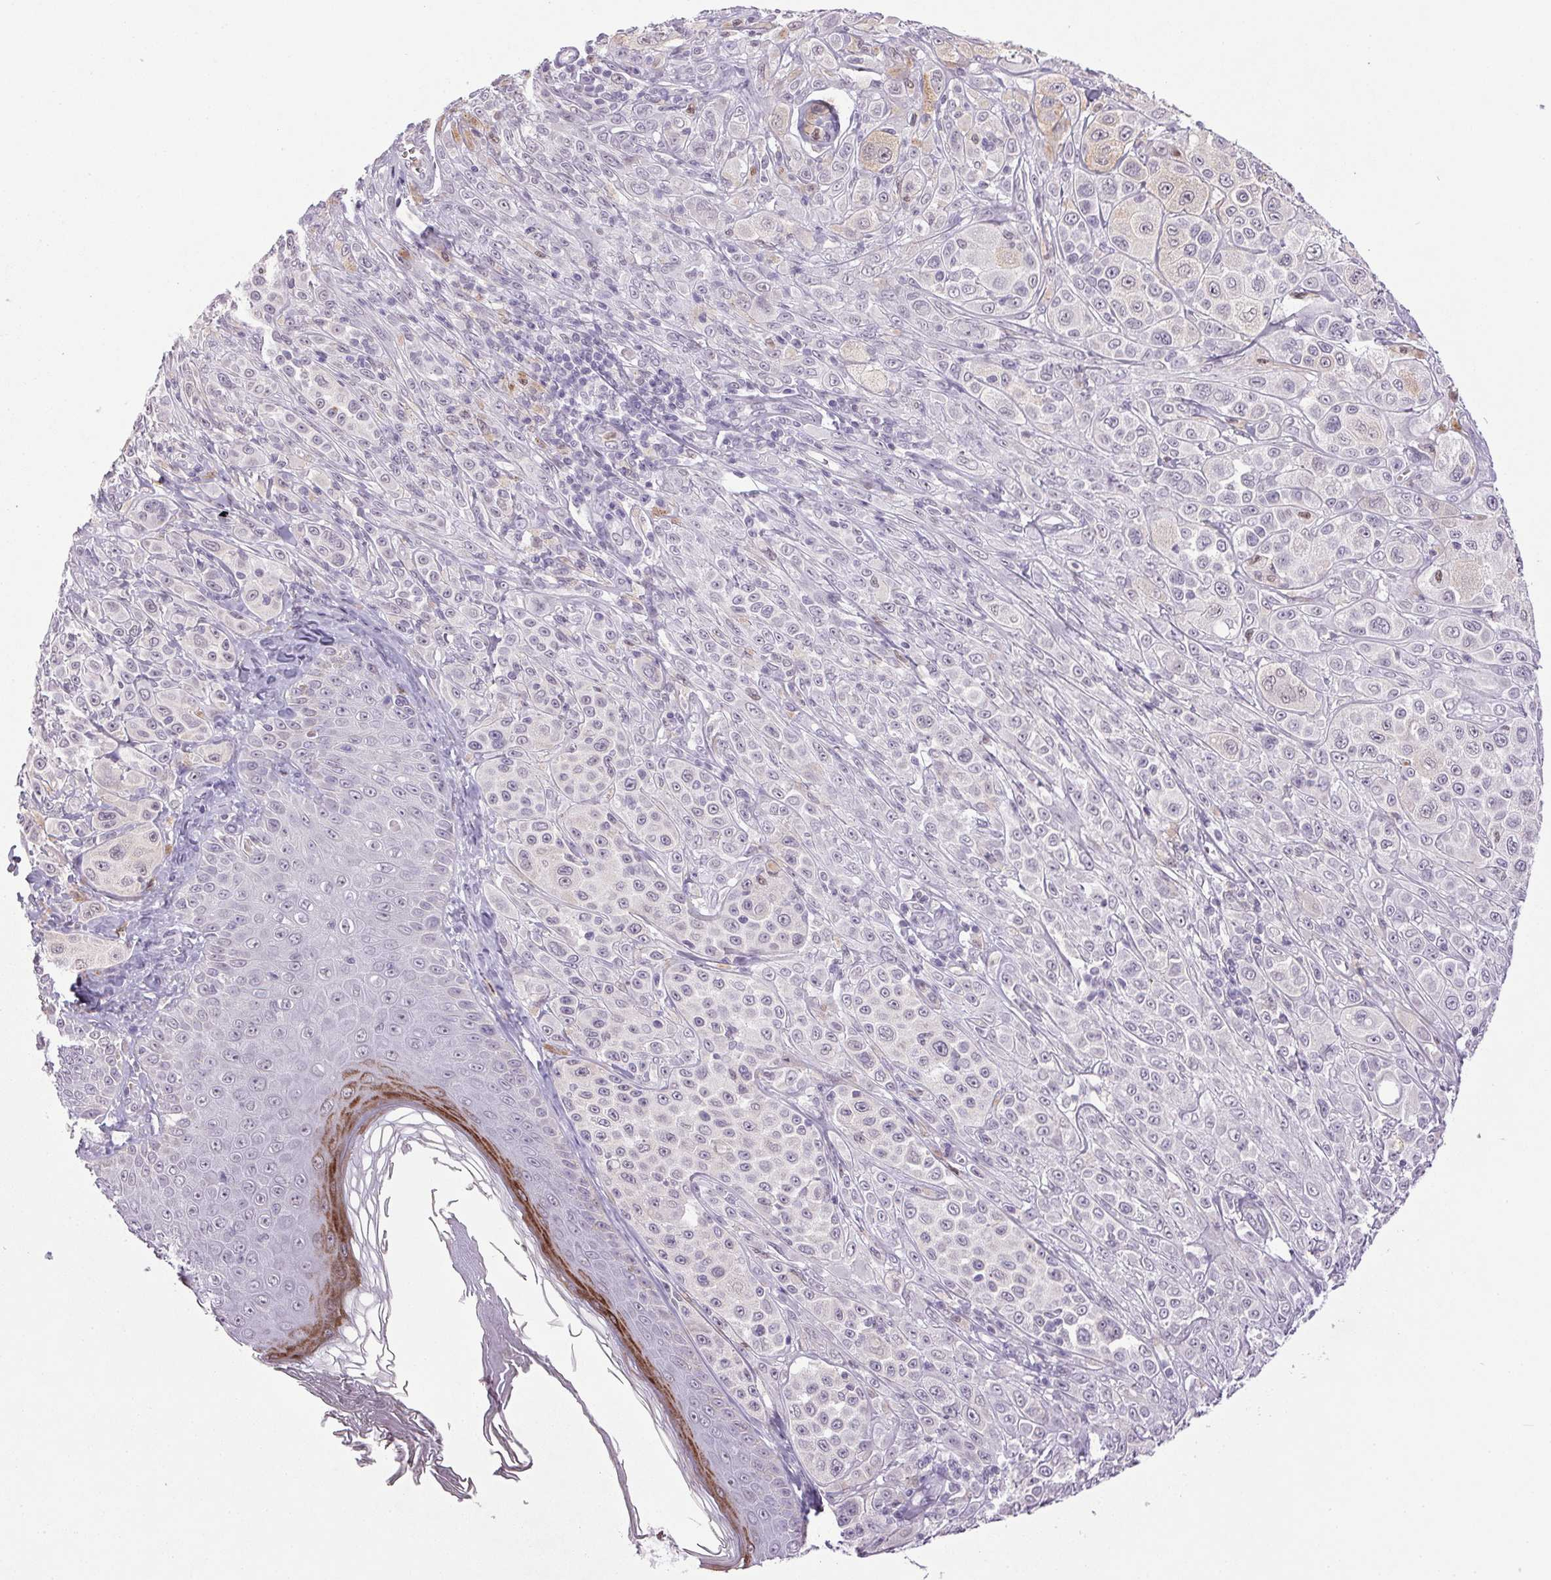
{"staining": {"intensity": "moderate", "quantity": "<25%", "location": "cytoplasmic/membranous"}, "tissue": "melanoma", "cell_type": "Tumor cells", "image_type": "cancer", "snomed": [{"axis": "morphology", "description": "Malignant melanoma, NOS"}, {"axis": "topography", "description": "Skin"}], "caption": "Human melanoma stained for a protein (brown) exhibits moderate cytoplasmic/membranous positive staining in approximately <25% of tumor cells.", "gene": "TRDN", "patient": {"sex": "male", "age": 67}}